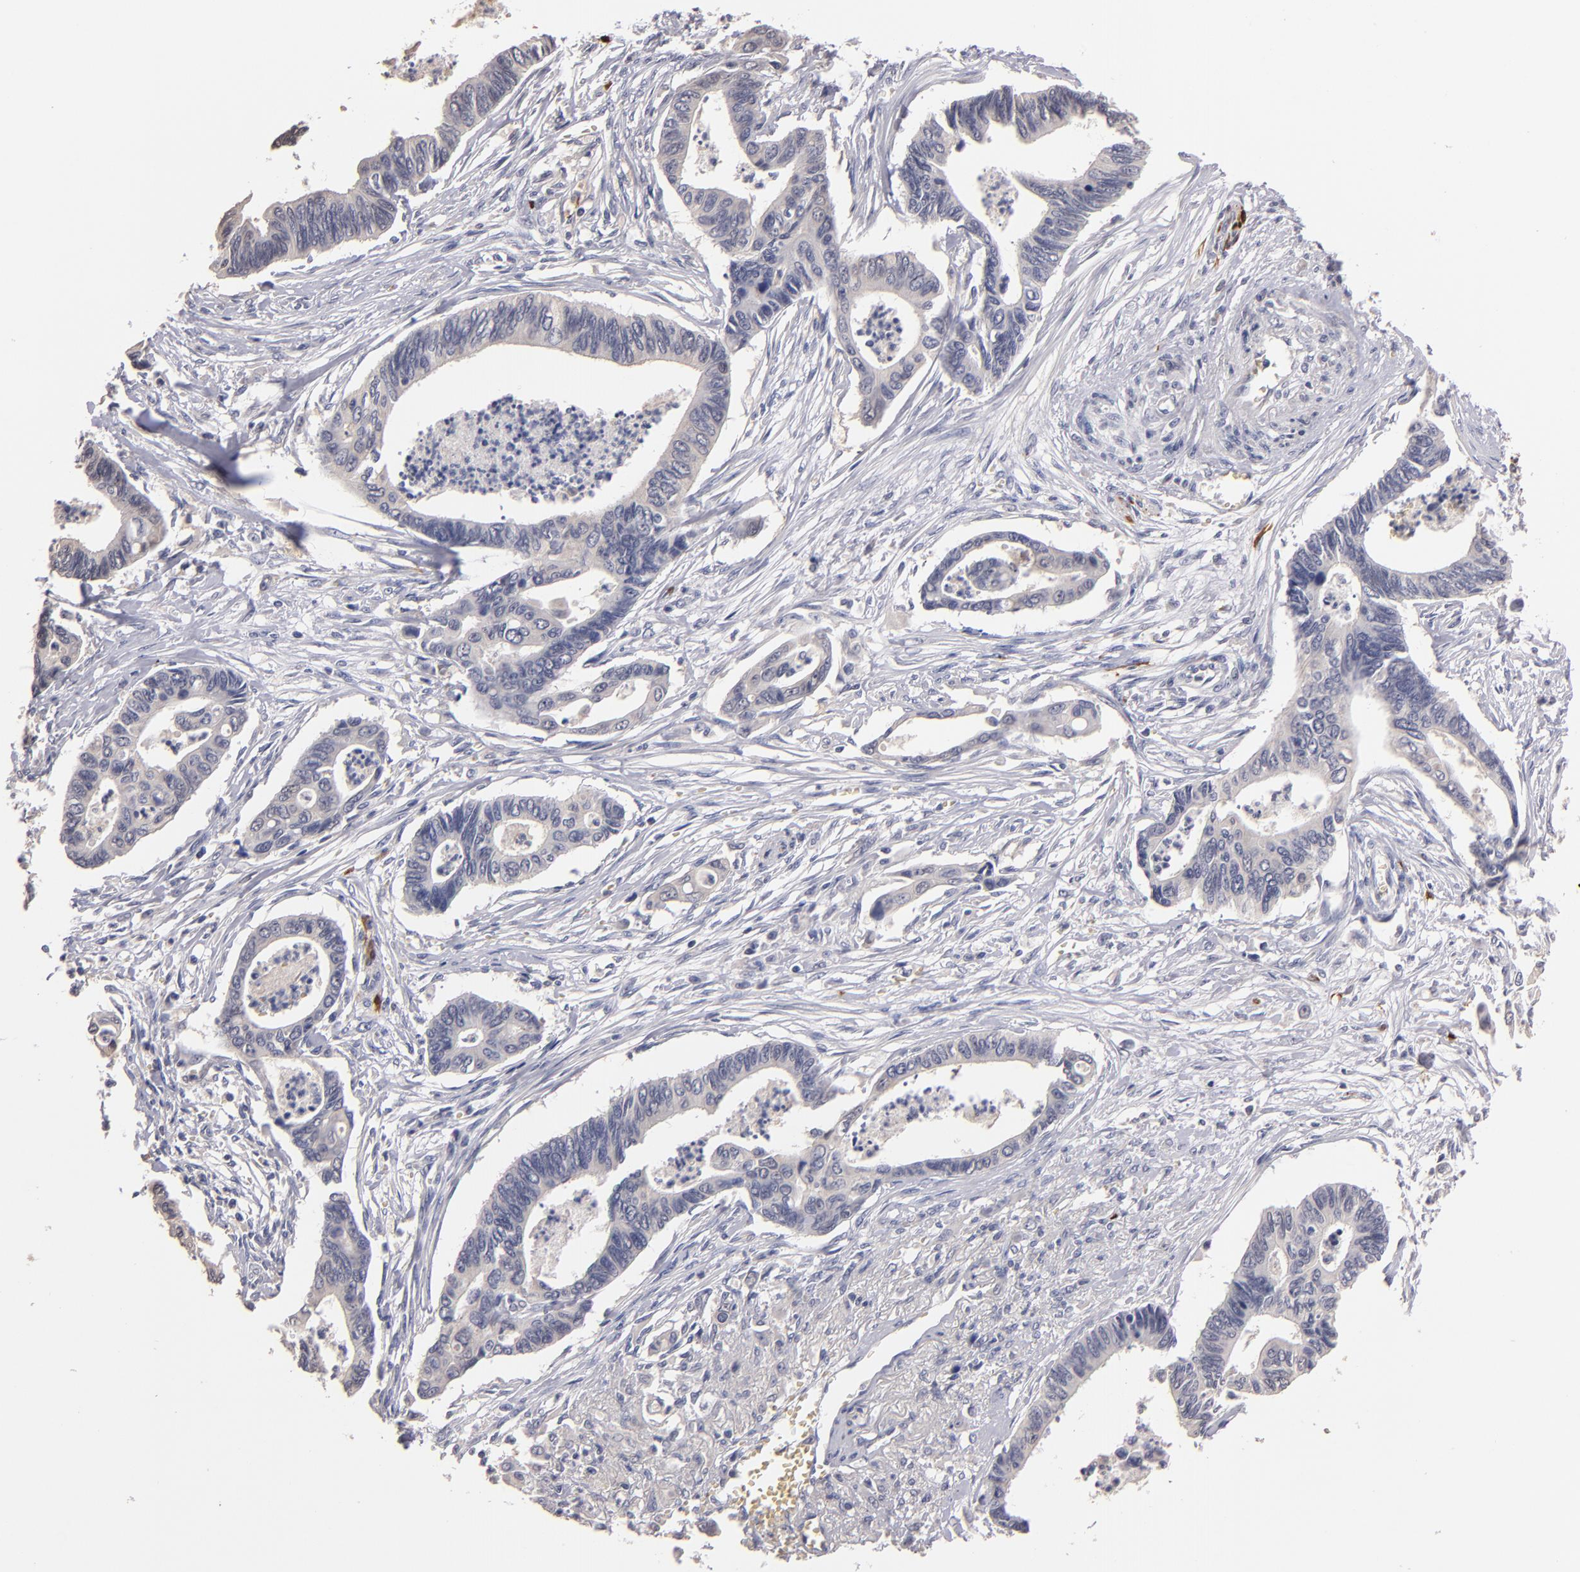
{"staining": {"intensity": "negative", "quantity": "none", "location": "none"}, "tissue": "pancreatic cancer", "cell_type": "Tumor cells", "image_type": "cancer", "snomed": [{"axis": "morphology", "description": "Adenocarcinoma, NOS"}, {"axis": "topography", "description": "Pancreas"}], "caption": "Immunohistochemistry image of human pancreatic cancer (adenocarcinoma) stained for a protein (brown), which demonstrates no positivity in tumor cells. (IHC, brightfield microscopy, high magnification).", "gene": "S100A1", "patient": {"sex": "female", "age": 70}}